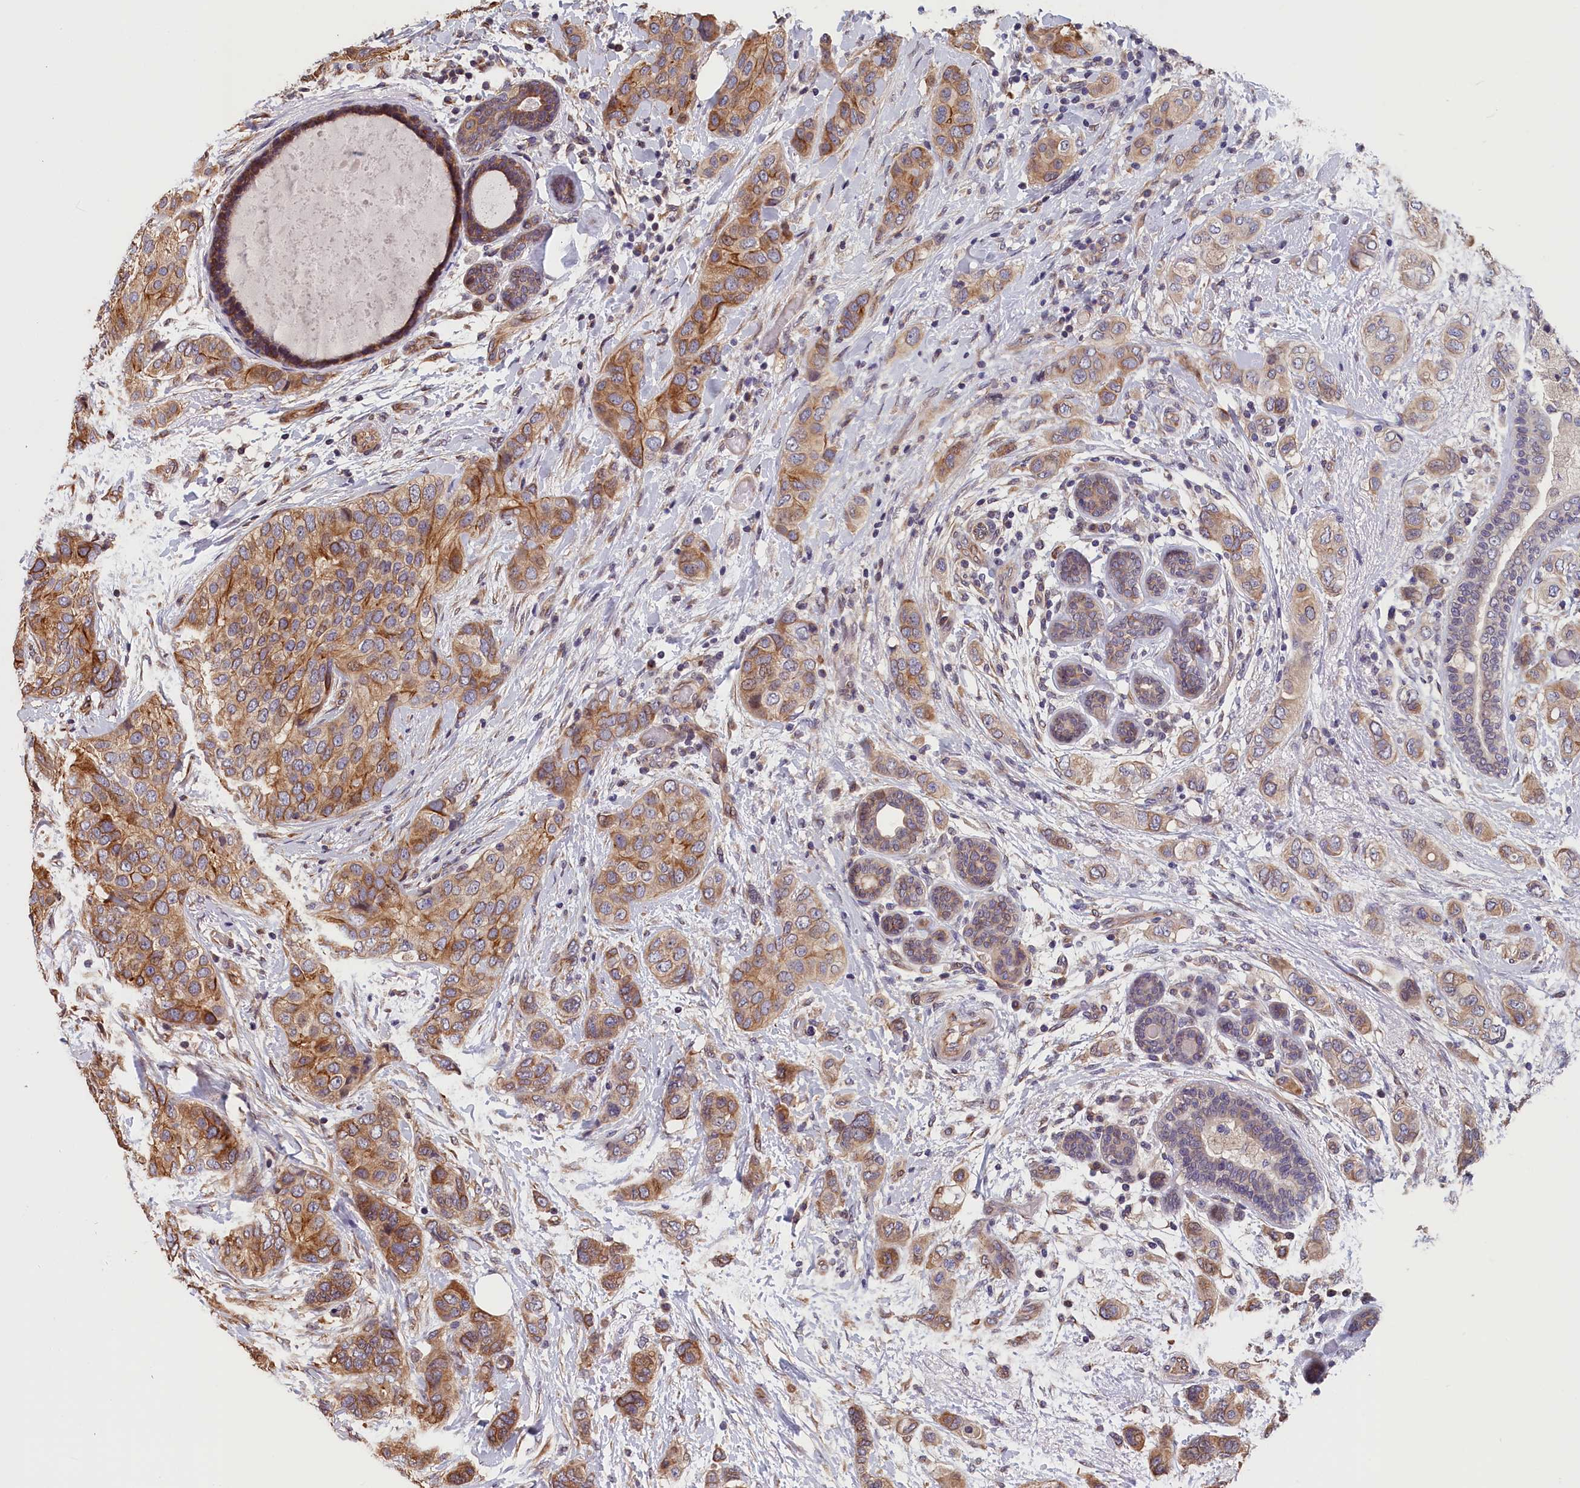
{"staining": {"intensity": "moderate", "quantity": ">75%", "location": "cytoplasmic/membranous"}, "tissue": "breast cancer", "cell_type": "Tumor cells", "image_type": "cancer", "snomed": [{"axis": "morphology", "description": "Lobular carcinoma"}, {"axis": "topography", "description": "Breast"}], "caption": "A brown stain shows moderate cytoplasmic/membranous positivity of a protein in breast cancer tumor cells.", "gene": "TMEM116", "patient": {"sex": "female", "age": 51}}